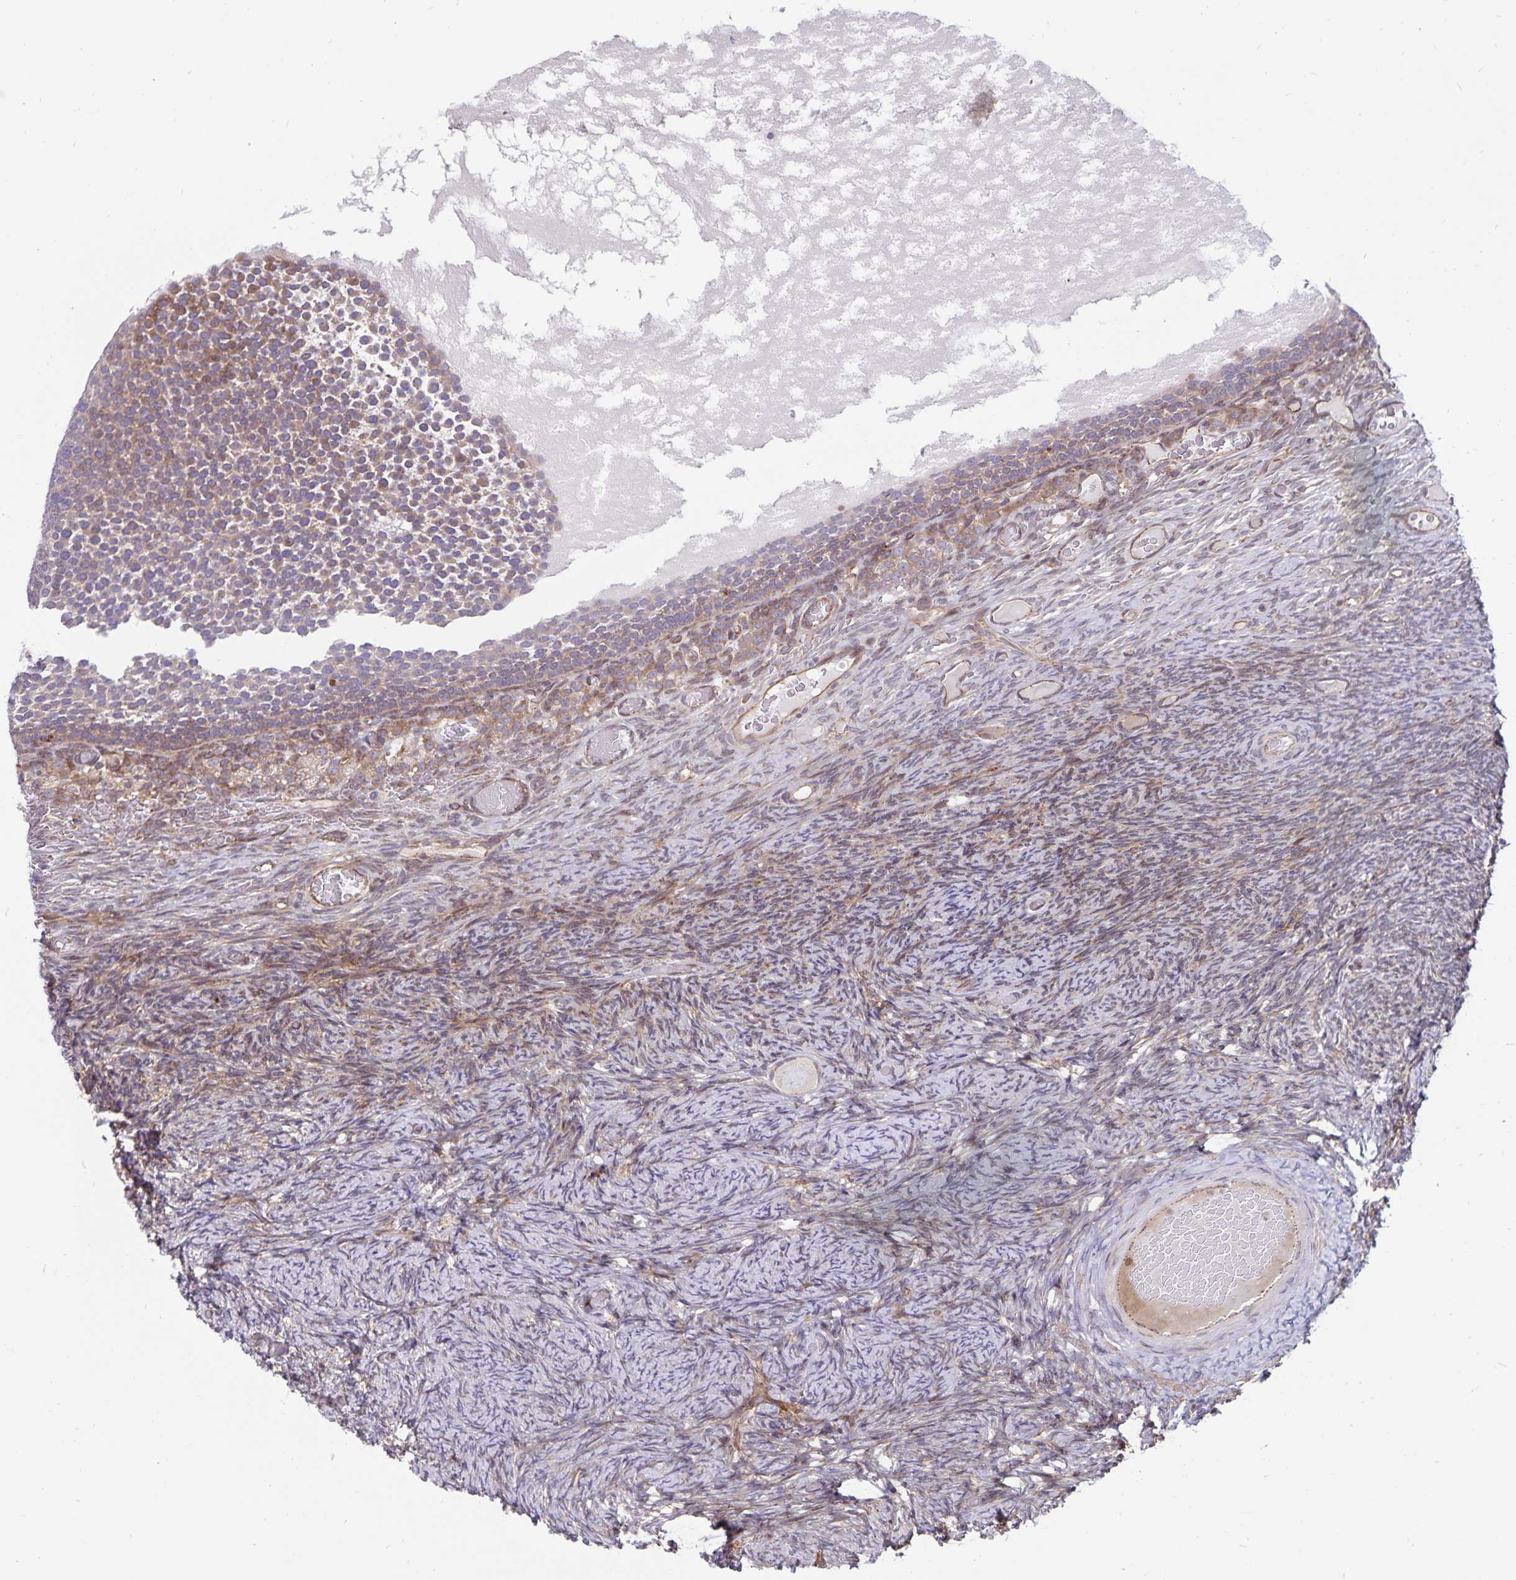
{"staining": {"intensity": "weak", "quantity": "25%-75%", "location": "cytoplasmic/membranous"}, "tissue": "ovary", "cell_type": "Follicle cells", "image_type": "normal", "snomed": [{"axis": "morphology", "description": "Normal tissue, NOS"}, {"axis": "topography", "description": "Ovary"}], "caption": "Human ovary stained for a protein (brown) shows weak cytoplasmic/membranous positive positivity in about 25%-75% of follicle cells.", "gene": "SEC62", "patient": {"sex": "female", "age": 34}}